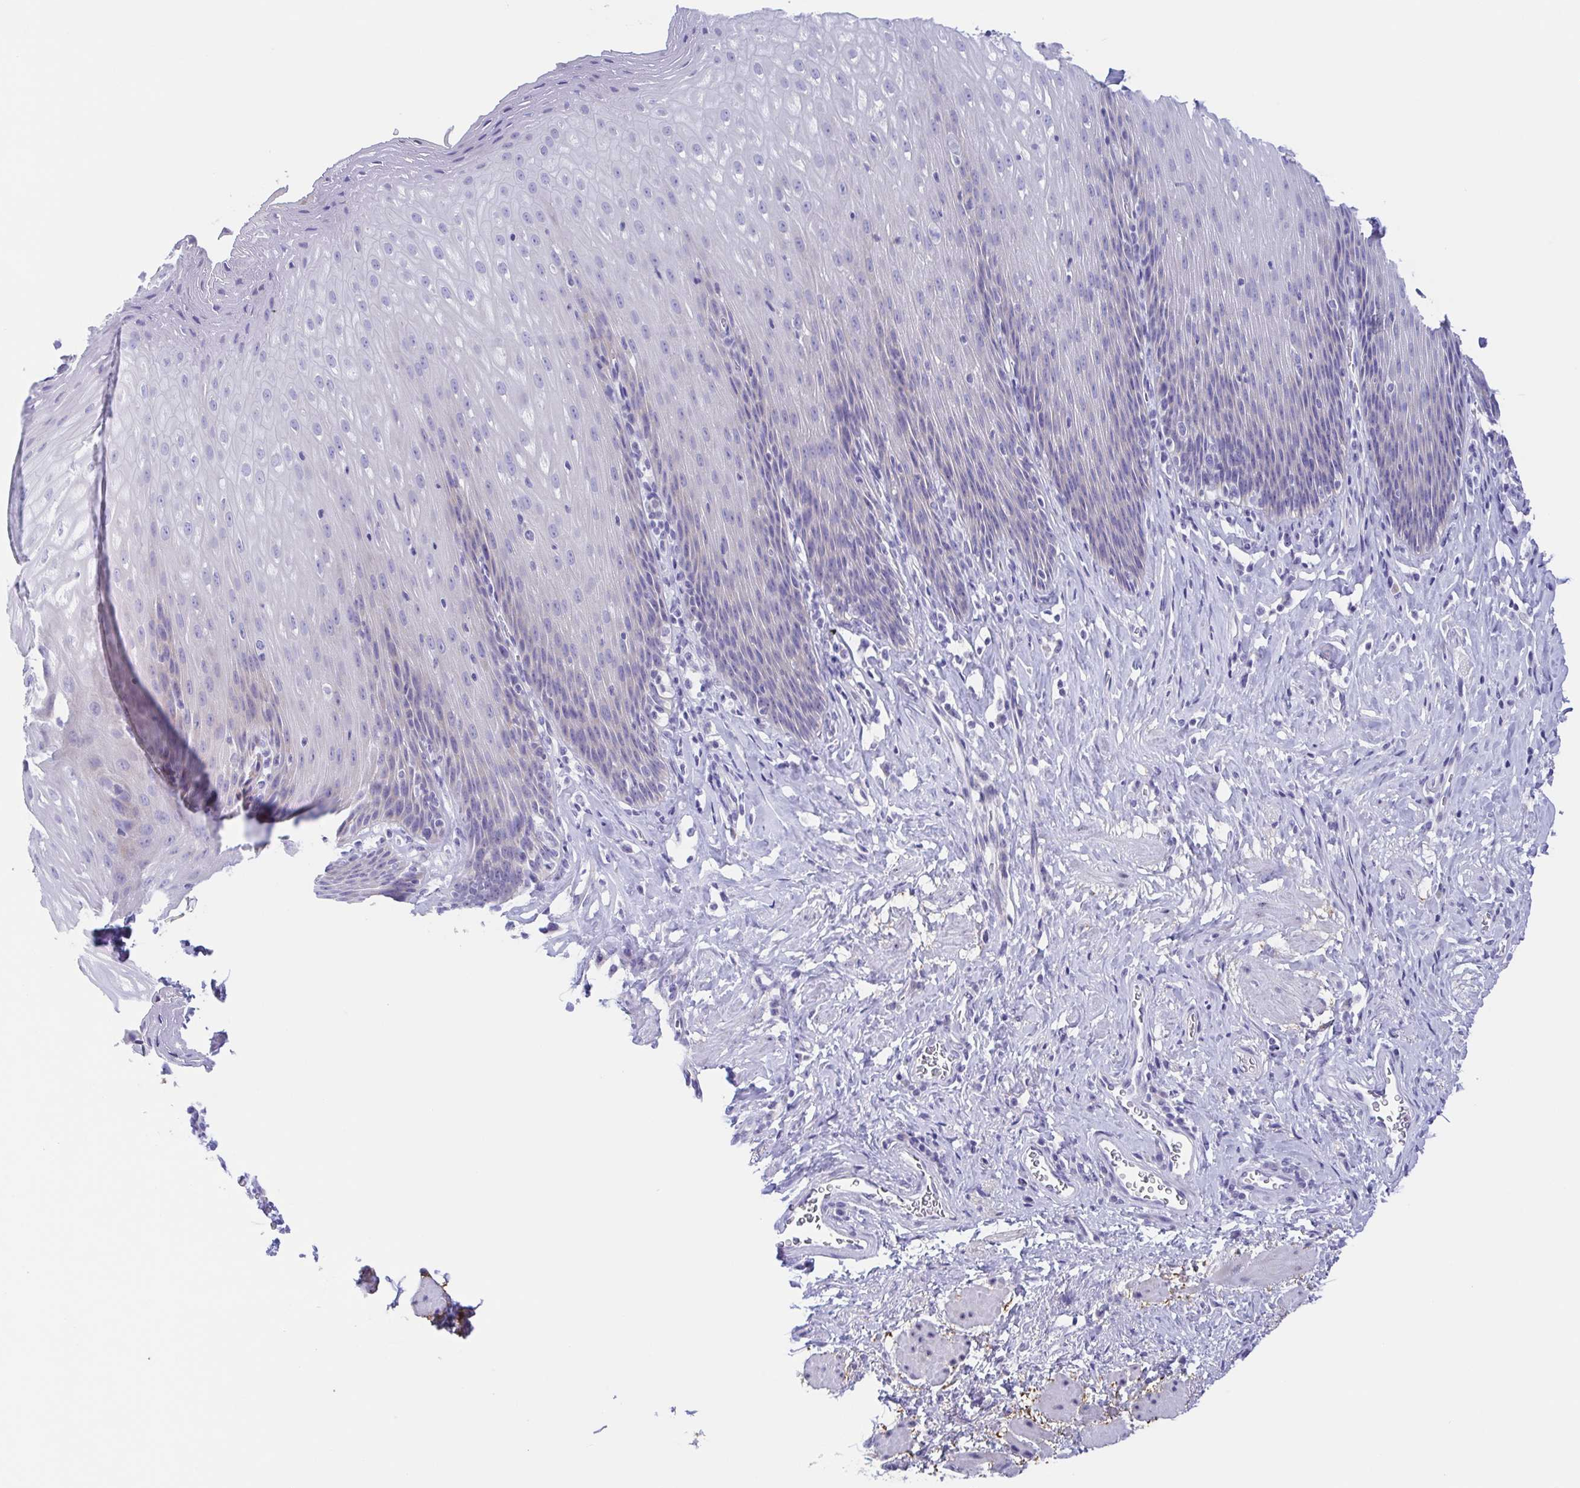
{"staining": {"intensity": "weak", "quantity": "<25%", "location": "cytoplasmic/membranous"}, "tissue": "esophagus", "cell_type": "Squamous epithelial cells", "image_type": "normal", "snomed": [{"axis": "morphology", "description": "Normal tissue, NOS"}, {"axis": "topography", "description": "Esophagus"}], "caption": "There is no significant staining in squamous epithelial cells of esophagus. (DAB immunohistochemistry (IHC) visualized using brightfield microscopy, high magnification).", "gene": "MUCL3", "patient": {"sex": "female", "age": 61}}